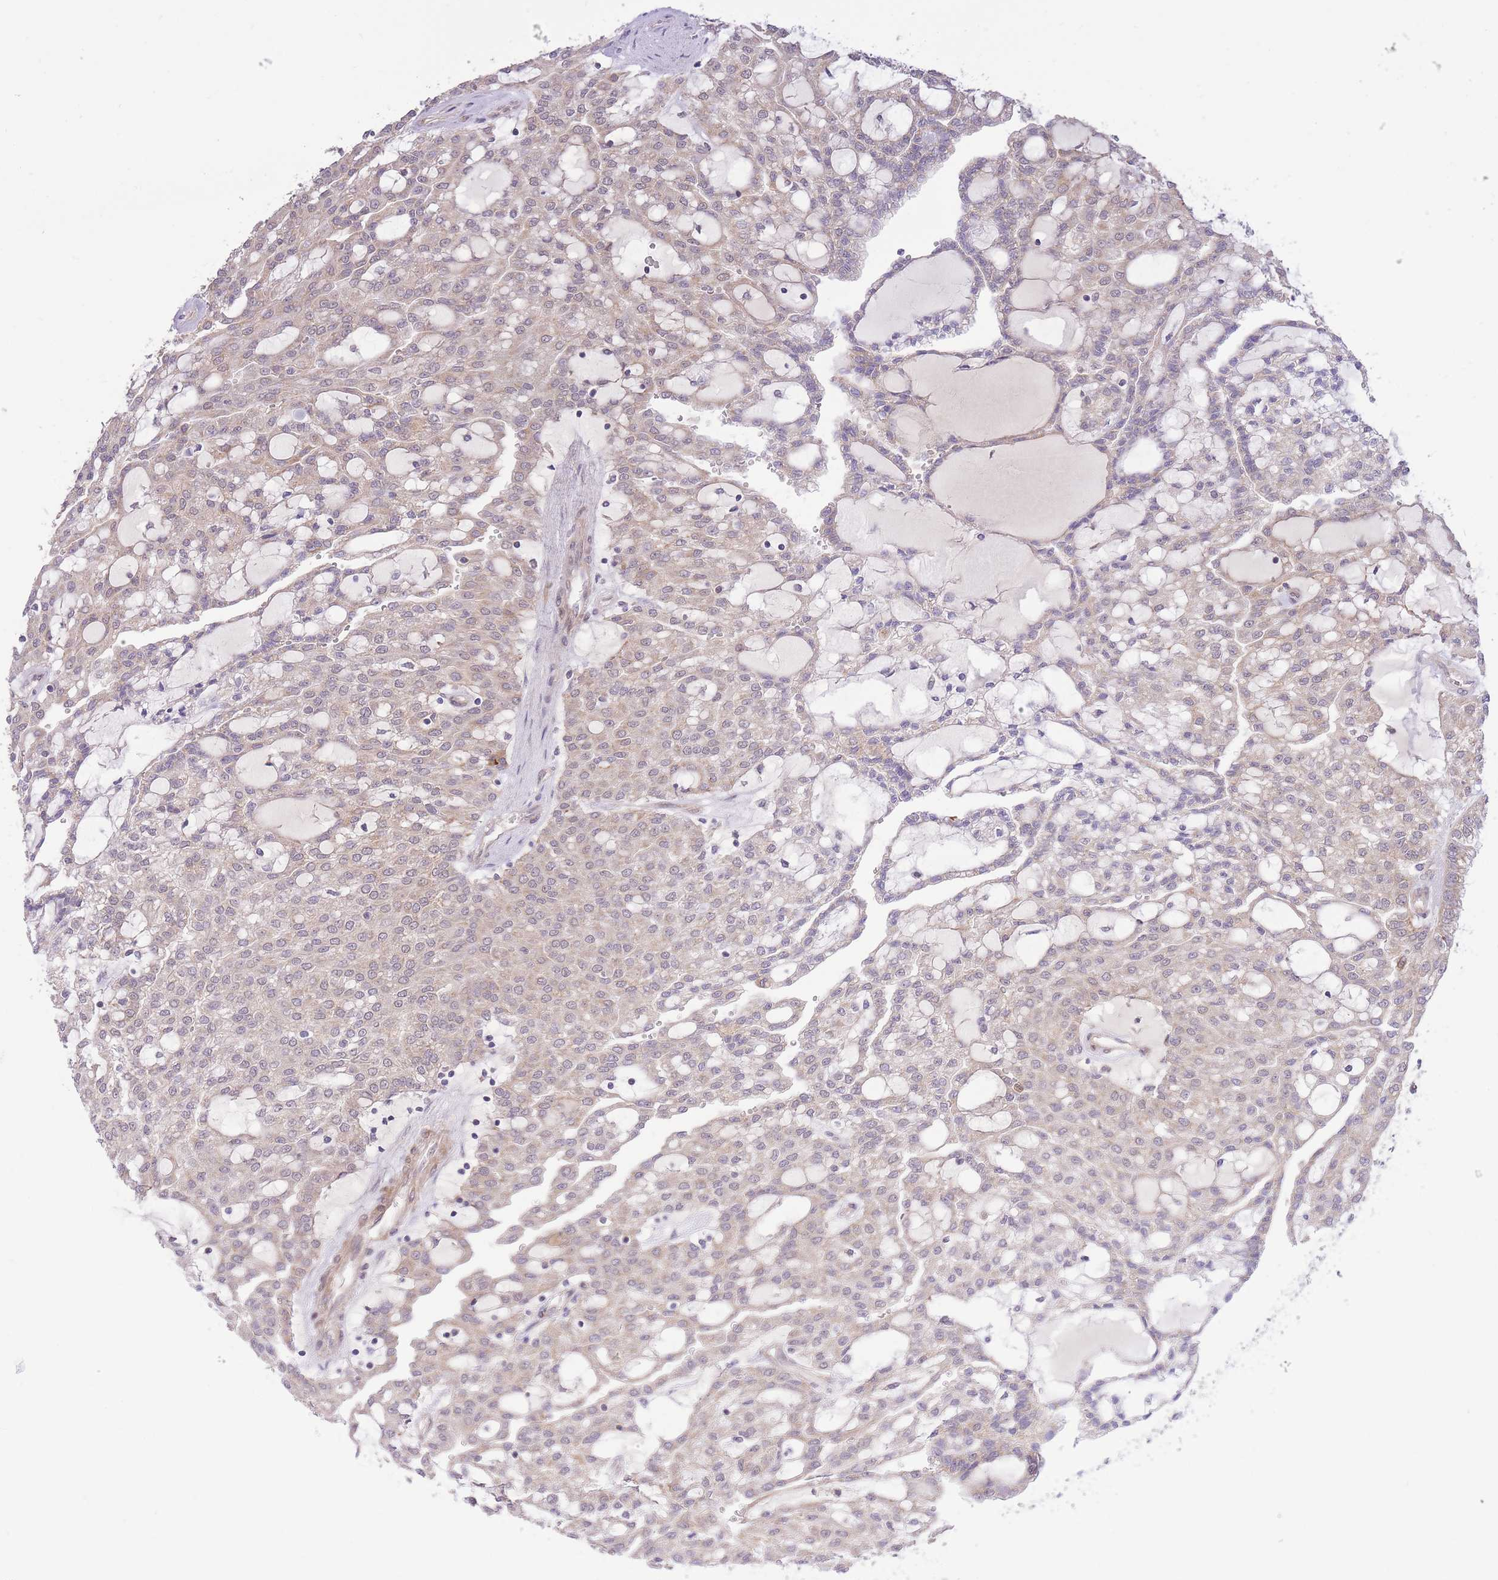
{"staining": {"intensity": "negative", "quantity": "none", "location": "none"}, "tissue": "renal cancer", "cell_type": "Tumor cells", "image_type": "cancer", "snomed": [{"axis": "morphology", "description": "Adenocarcinoma, NOS"}, {"axis": "topography", "description": "Kidney"}], "caption": "Immunohistochemical staining of adenocarcinoma (renal) exhibits no significant positivity in tumor cells.", "gene": "ELOA2", "patient": {"sex": "male", "age": 63}}